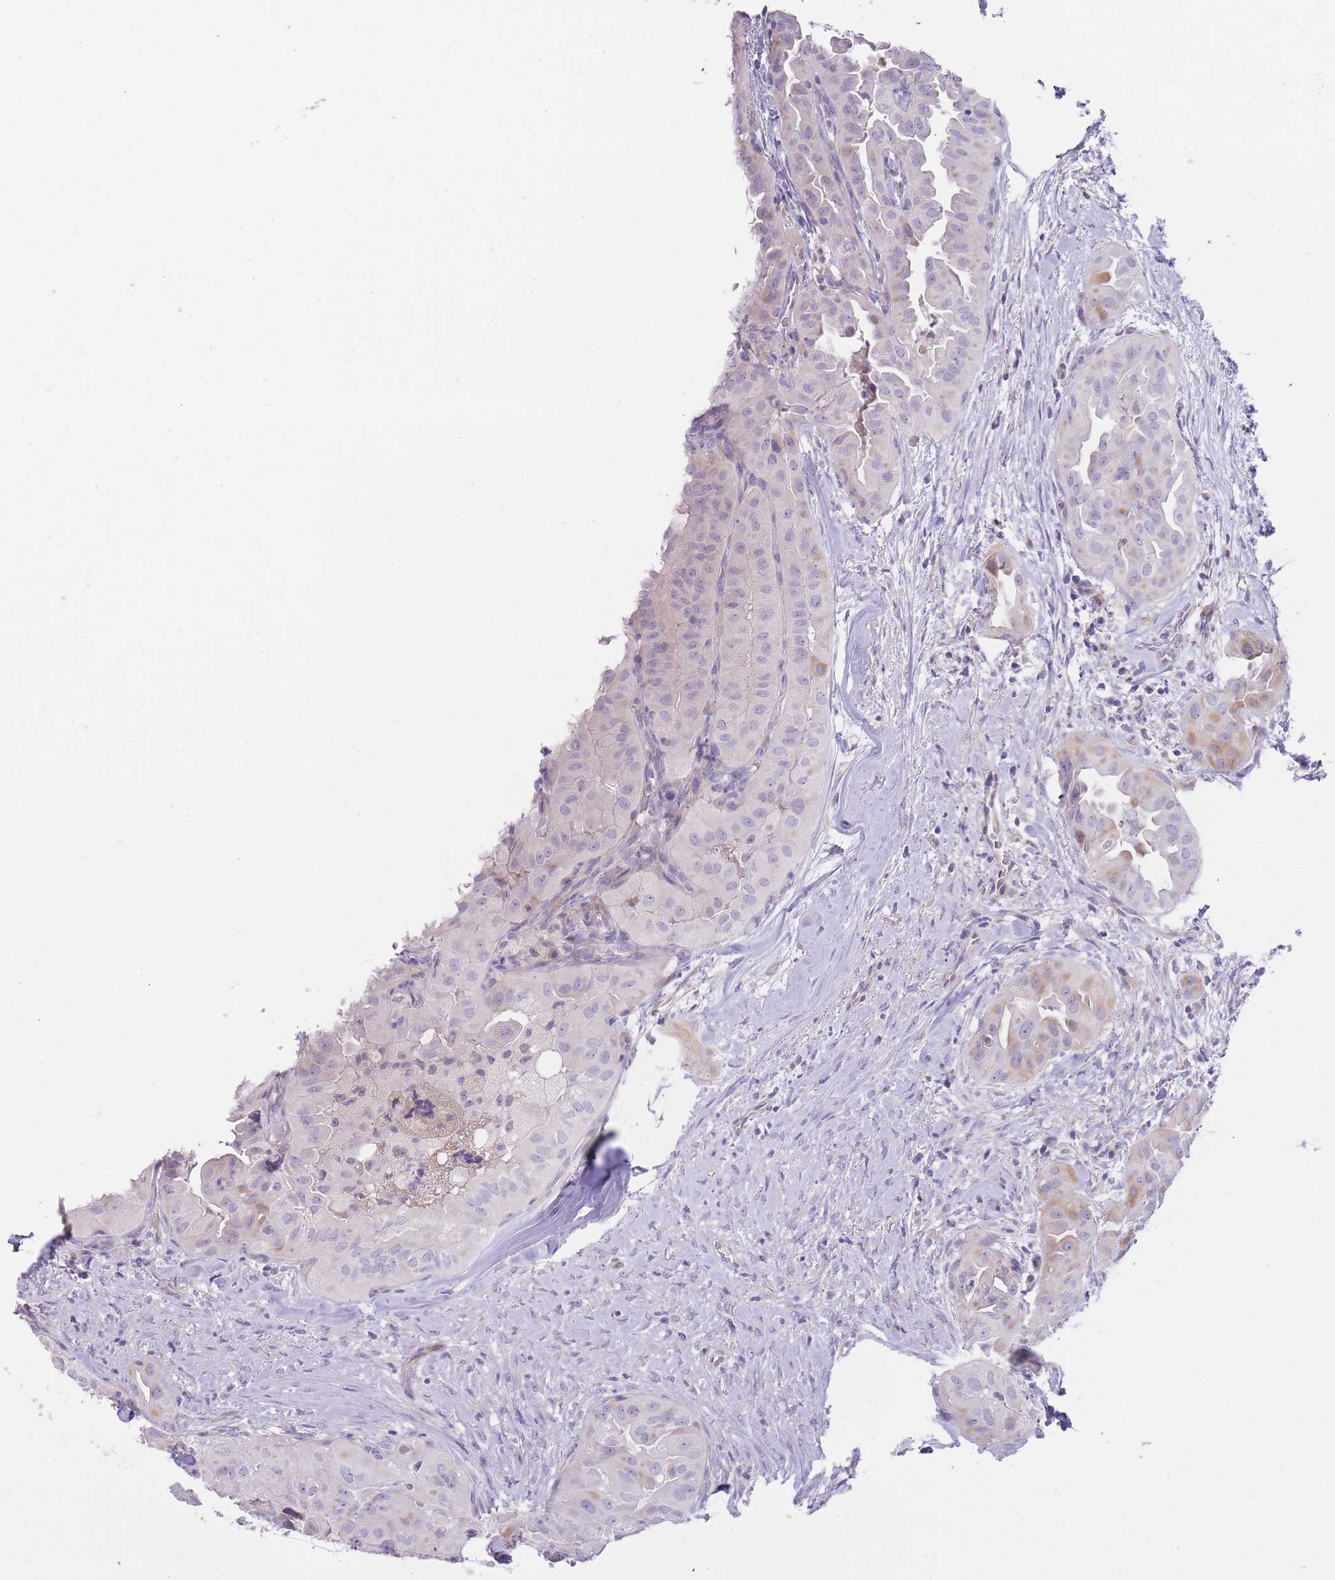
{"staining": {"intensity": "negative", "quantity": "none", "location": "none"}, "tissue": "thyroid cancer", "cell_type": "Tumor cells", "image_type": "cancer", "snomed": [{"axis": "morphology", "description": "Normal tissue, NOS"}, {"axis": "morphology", "description": "Papillary adenocarcinoma, NOS"}, {"axis": "topography", "description": "Thyroid gland"}], "caption": "Tumor cells show no significant protein staining in thyroid cancer (papillary adenocarcinoma).", "gene": "IMPG1", "patient": {"sex": "female", "age": 59}}